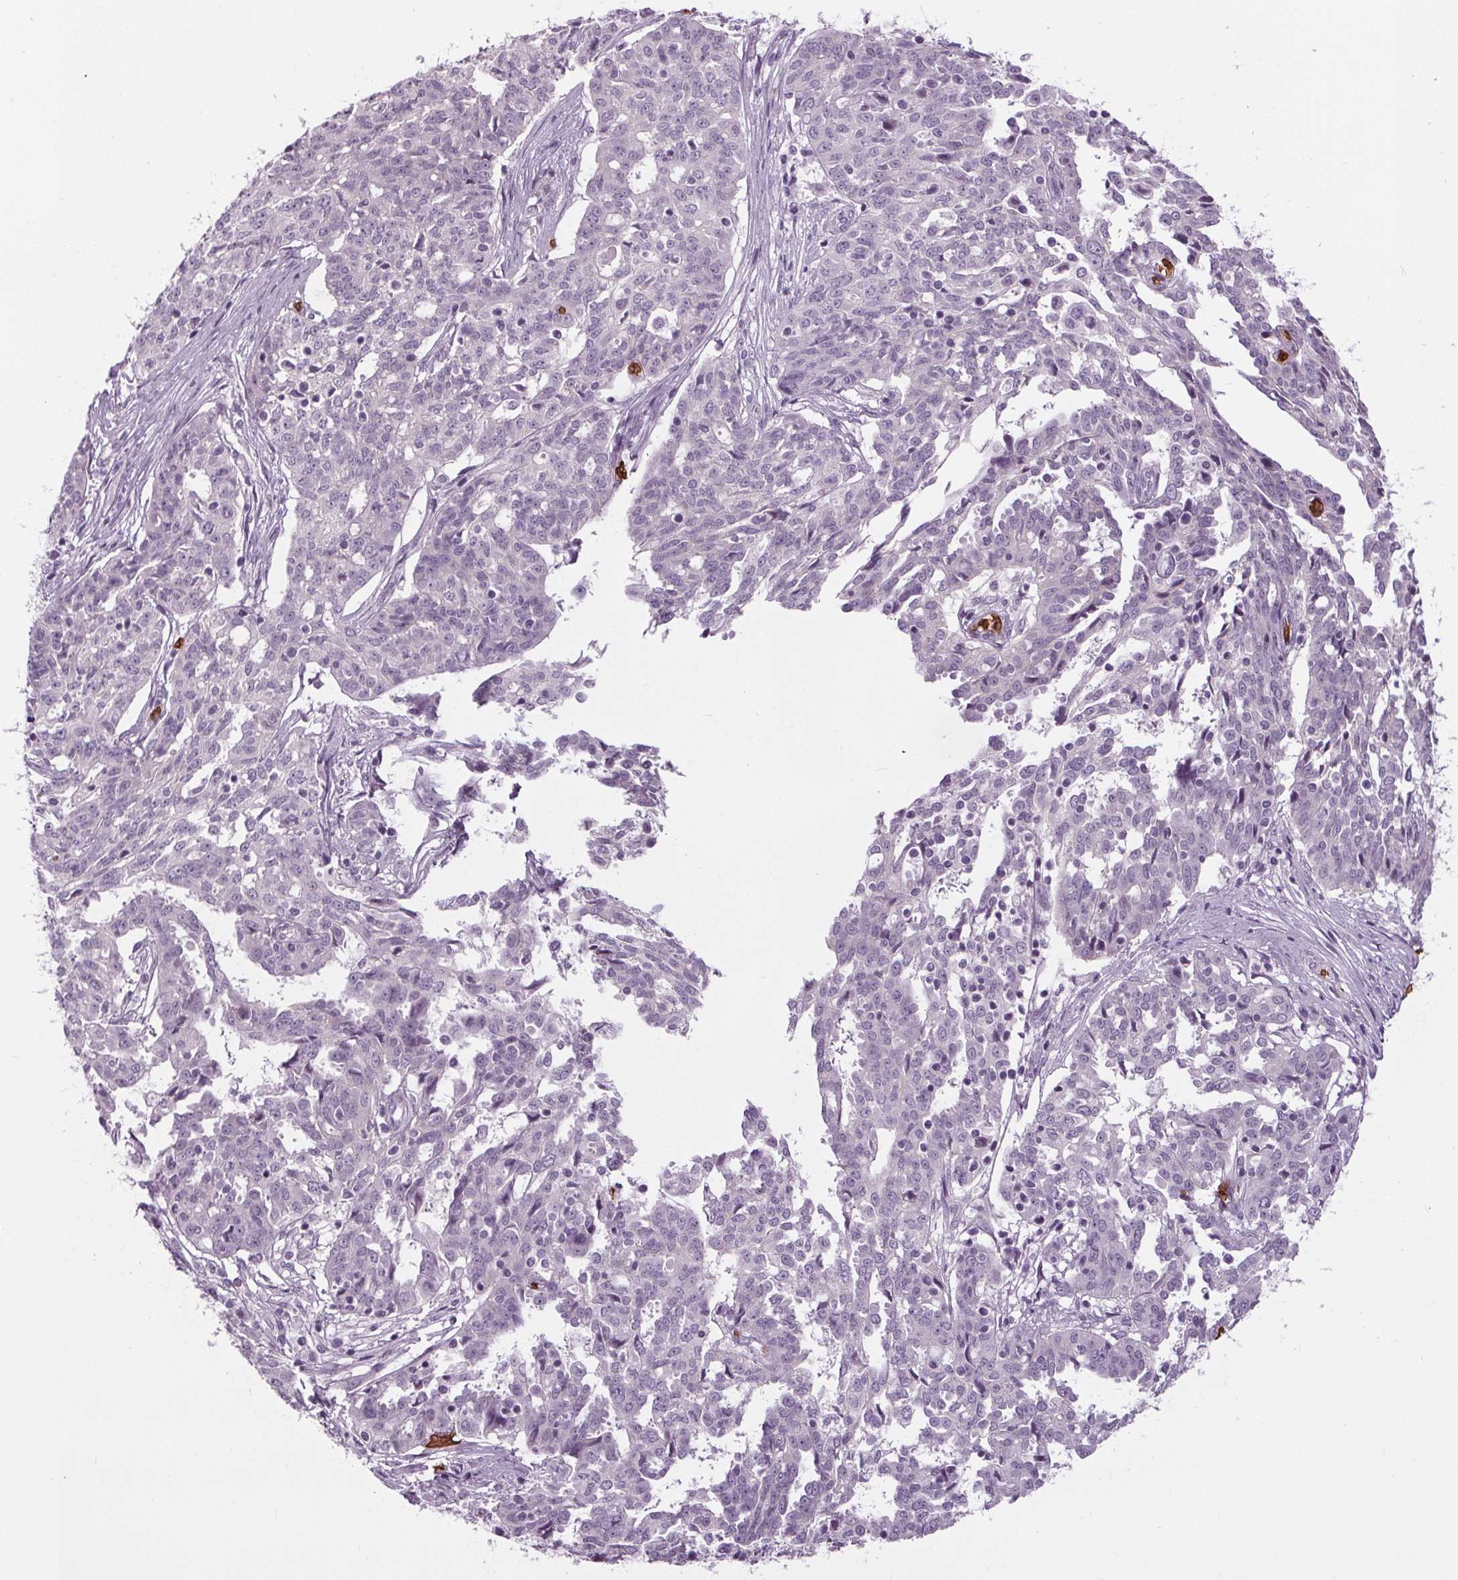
{"staining": {"intensity": "negative", "quantity": "none", "location": "none"}, "tissue": "ovarian cancer", "cell_type": "Tumor cells", "image_type": "cancer", "snomed": [{"axis": "morphology", "description": "Cystadenocarcinoma, serous, NOS"}, {"axis": "topography", "description": "Ovary"}], "caption": "Immunohistochemistry of ovarian cancer displays no expression in tumor cells.", "gene": "SLC4A1", "patient": {"sex": "female", "age": 67}}